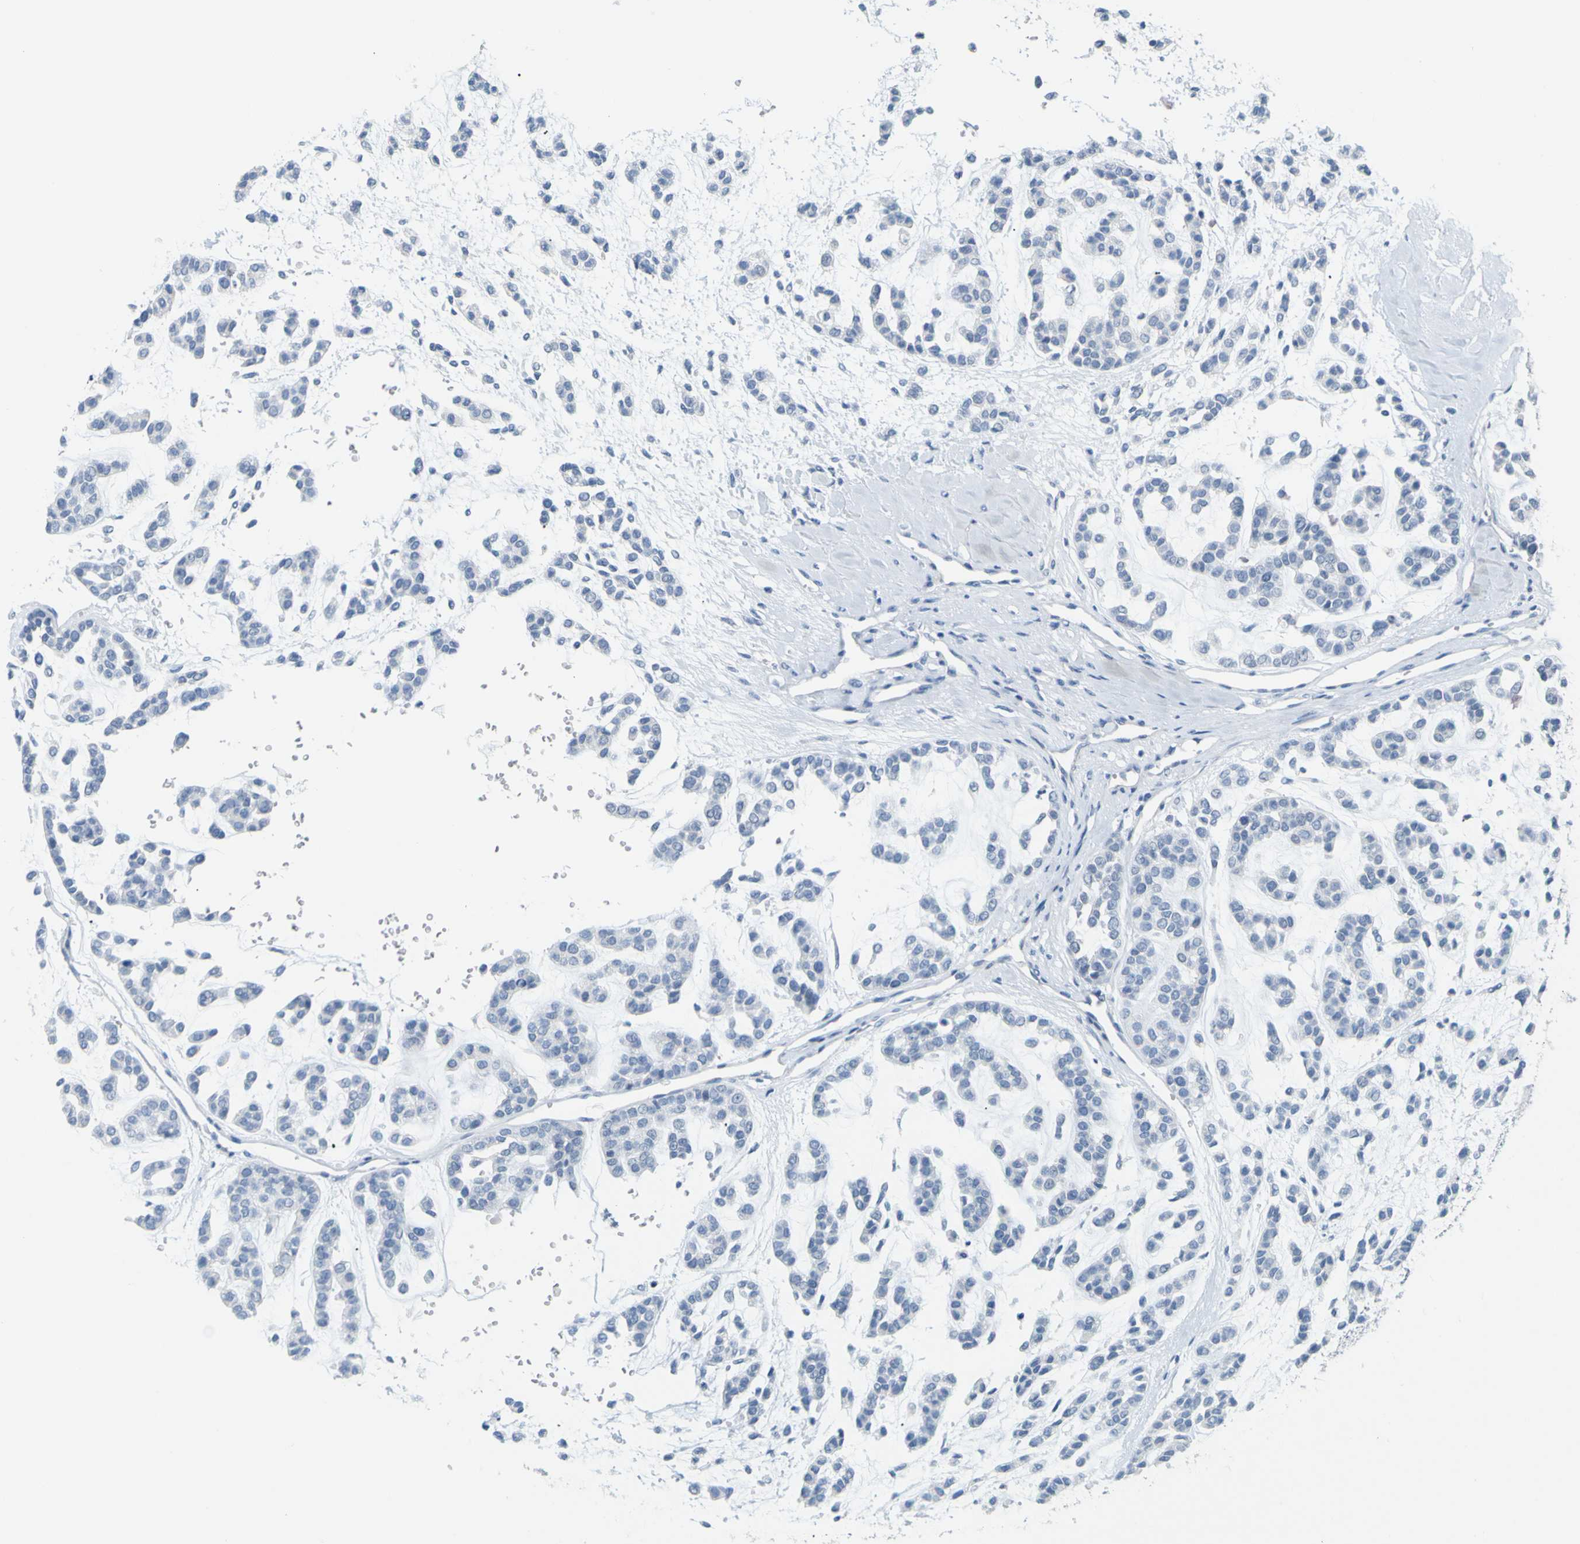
{"staining": {"intensity": "negative", "quantity": "none", "location": "none"}, "tissue": "head and neck cancer", "cell_type": "Tumor cells", "image_type": "cancer", "snomed": [{"axis": "morphology", "description": "Adenocarcinoma, NOS"}, {"axis": "morphology", "description": "Adenoma, NOS"}, {"axis": "topography", "description": "Head-Neck"}], "caption": "This is a photomicrograph of immunohistochemistry (IHC) staining of head and neck cancer, which shows no staining in tumor cells.", "gene": "OPN1SW", "patient": {"sex": "female", "age": 55}}